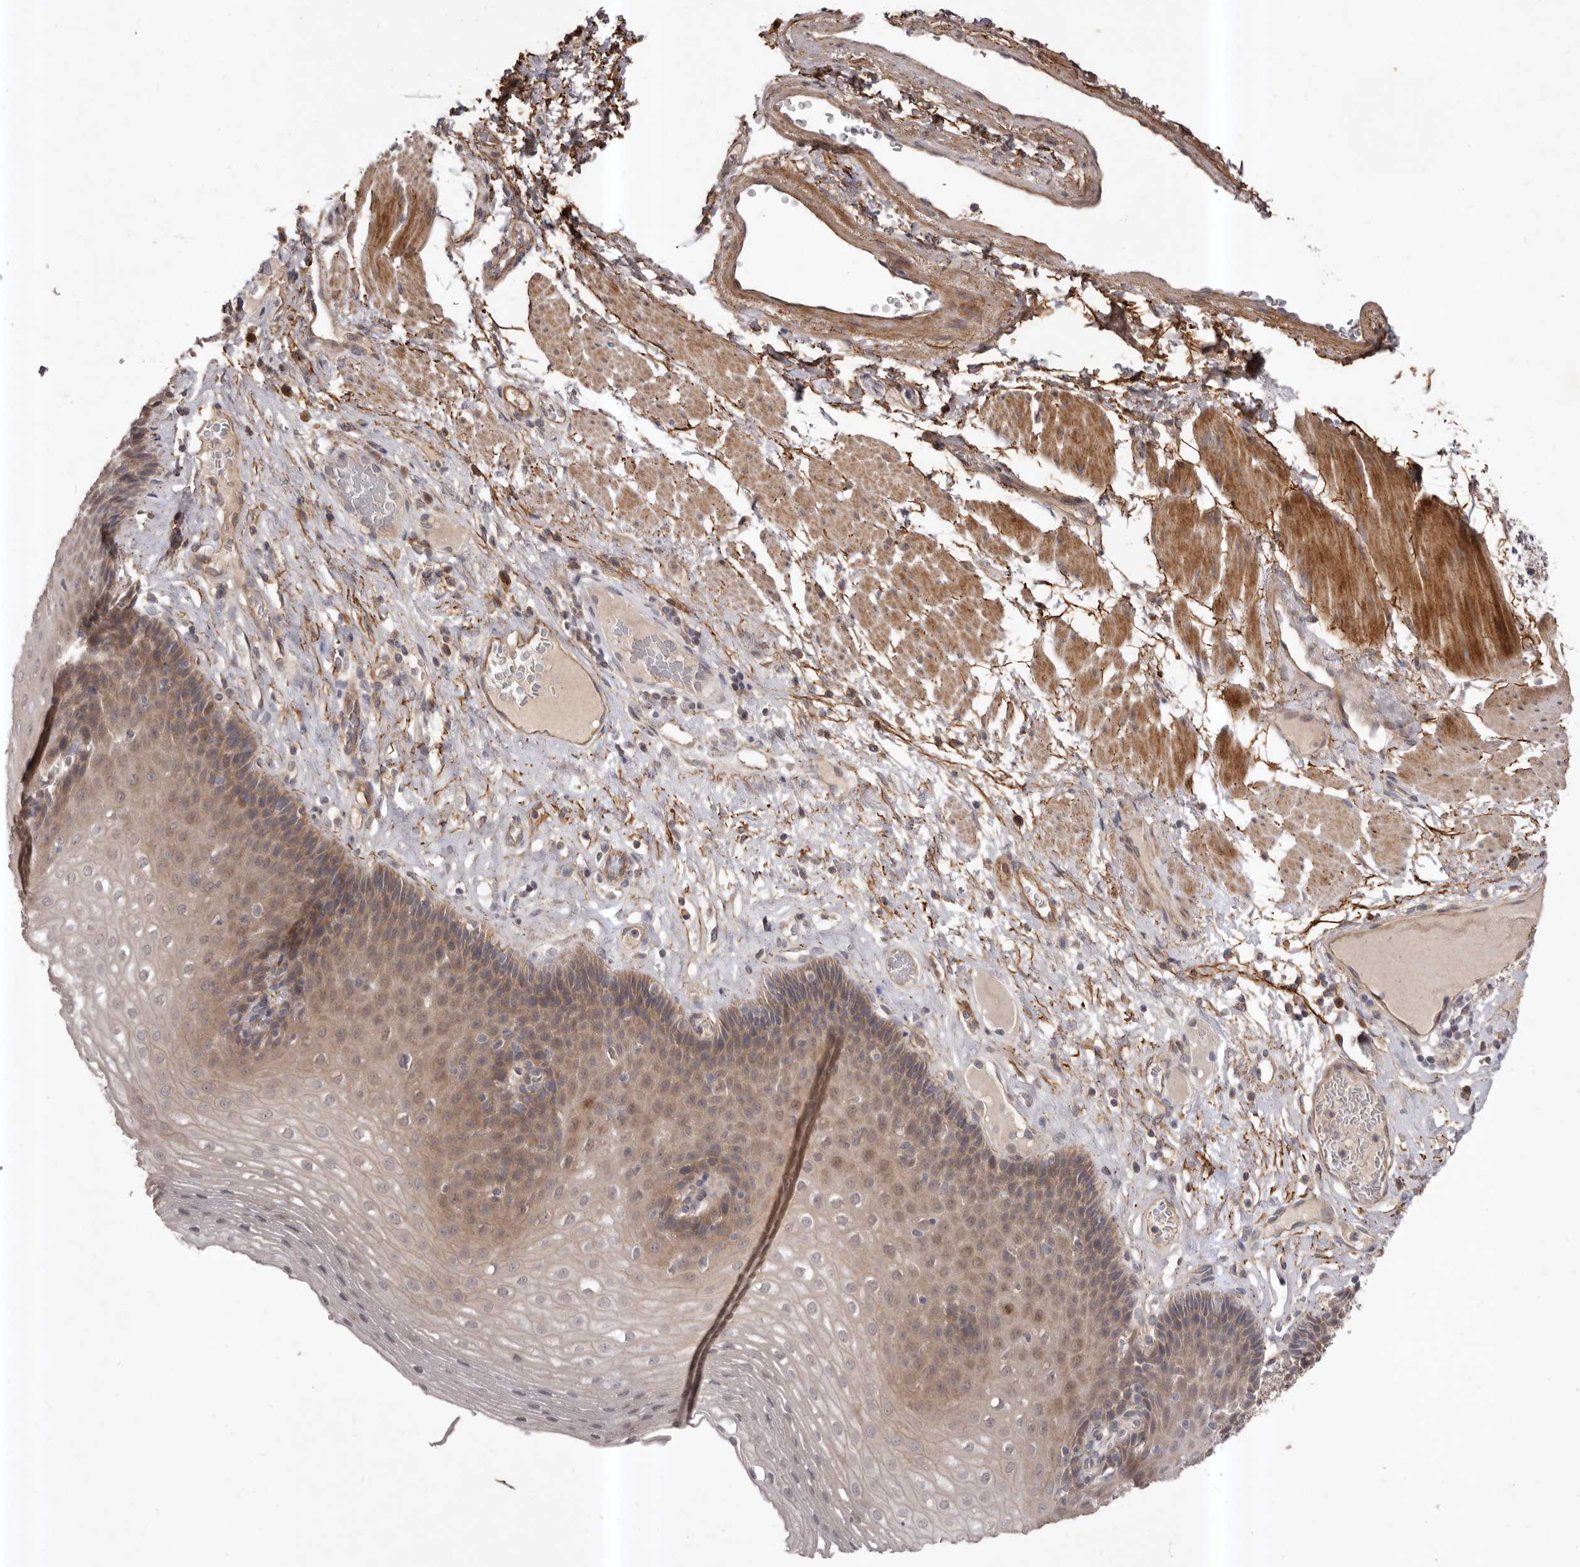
{"staining": {"intensity": "weak", "quantity": "25%-75%", "location": "cytoplasmic/membranous"}, "tissue": "esophagus", "cell_type": "Squamous epithelial cells", "image_type": "normal", "snomed": [{"axis": "morphology", "description": "Normal tissue, NOS"}, {"axis": "topography", "description": "Esophagus"}], "caption": "Immunohistochemistry (IHC) (DAB) staining of unremarkable human esophagus reveals weak cytoplasmic/membranous protein staining in approximately 25%-75% of squamous epithelial cells.", "gene": "HBS1L", "patient": {"sex": "female", "age": 66}}